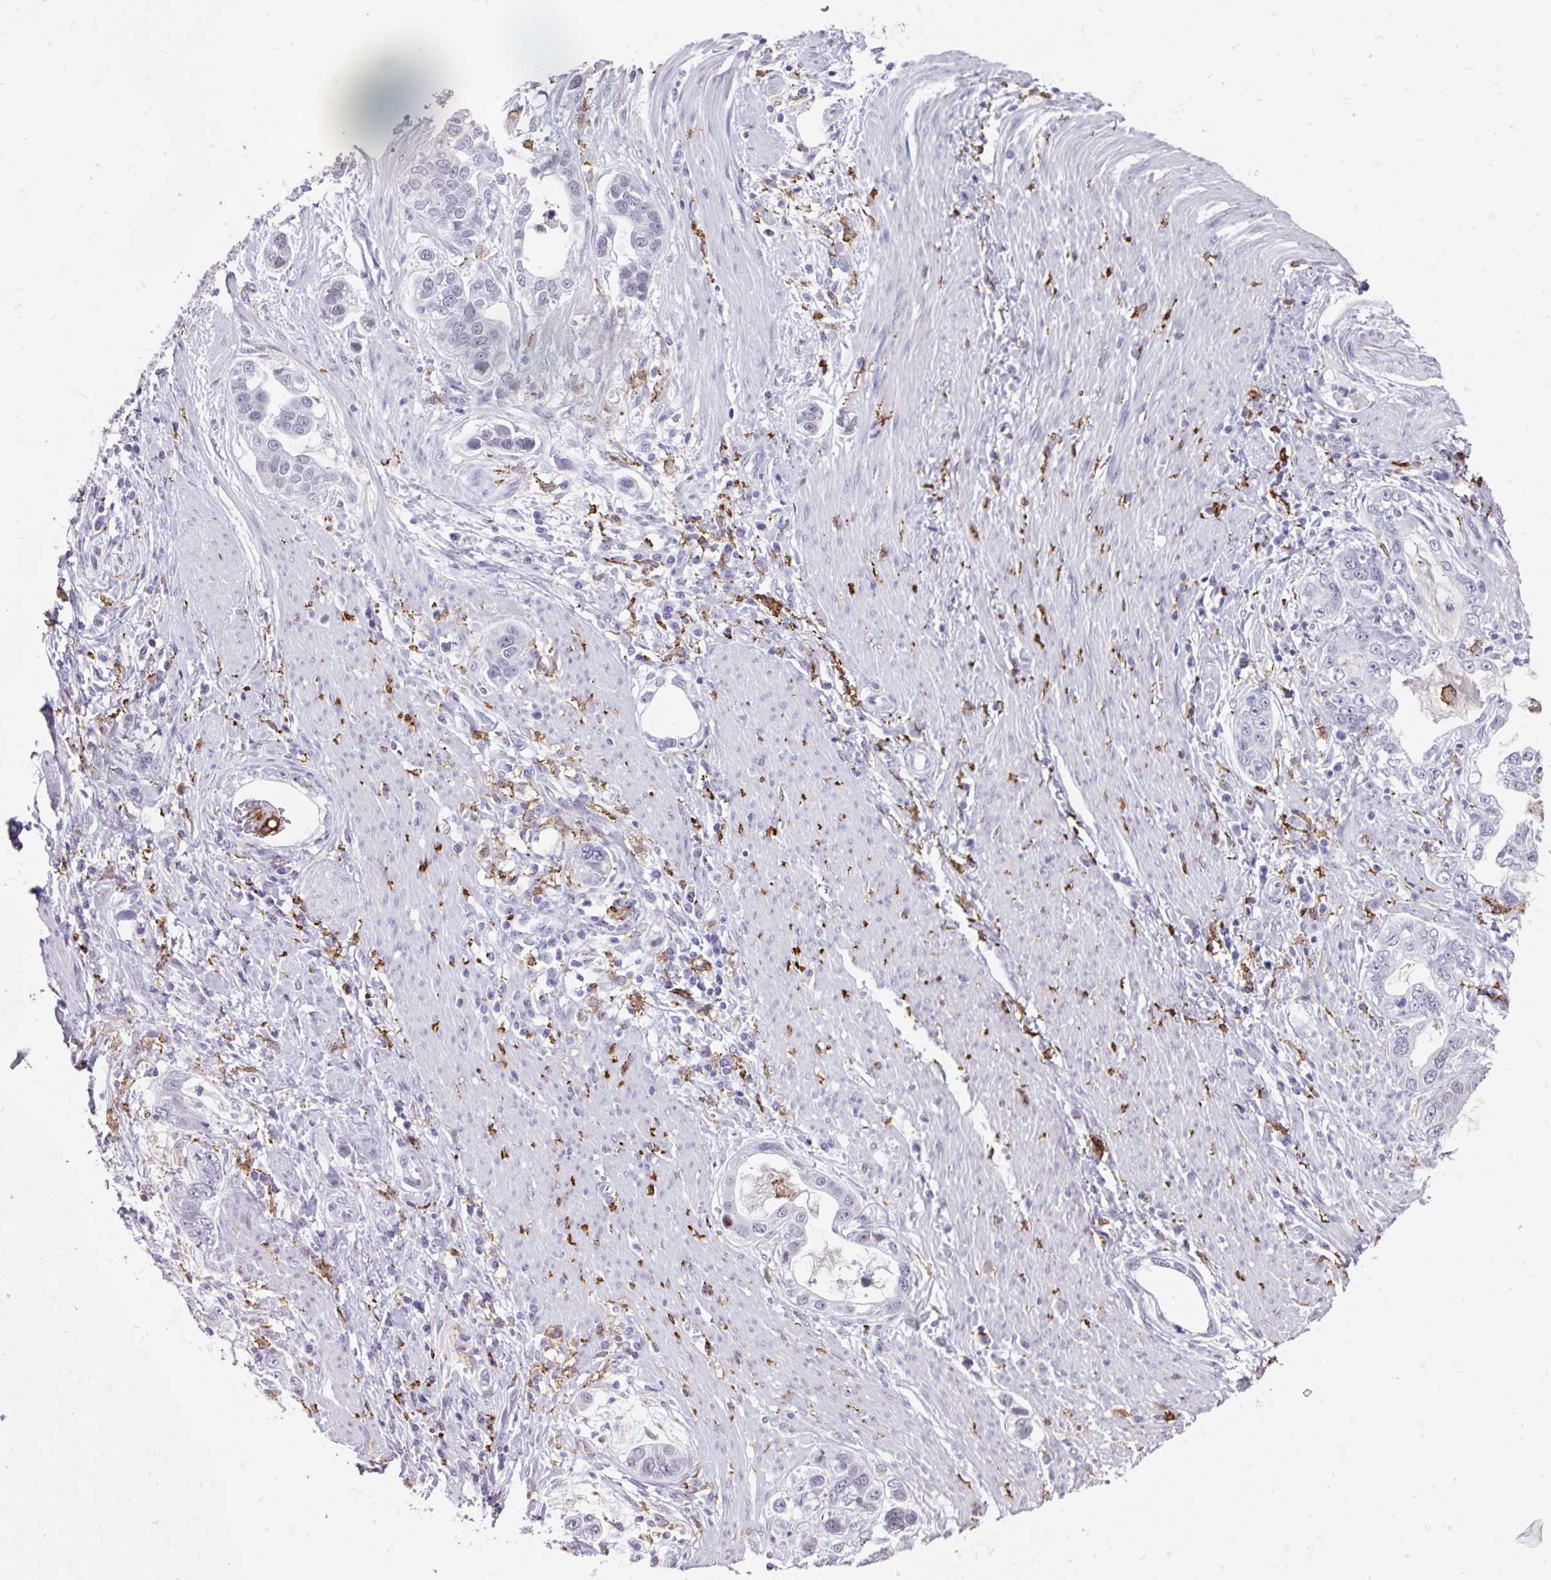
{"staining": {"intensity": "negative", "quantity": "none", "location": "none"}, "tissue": "stomach cancer", "cell_type": "Tumor cells", "image_type": "cancer", "snomed": [{"axis": "morphology", "description": "Adenocarcinoma, NOS"}, {"axis": "topography", "description": "Stomach, lower"}], "caption": "A photomicrograph of adenocarcinoma (stomach) stained for a protein shows no brown staining in tumor cells. The staining was performed using DAB (3,3'-diaminobenzidine) to visualize the protein expression in brown, while the nuclei were stained in blue with hematoxylin (Magnification: 20x).", "gene": "CD163", "patient": {"sex": "female", "age": 93}}